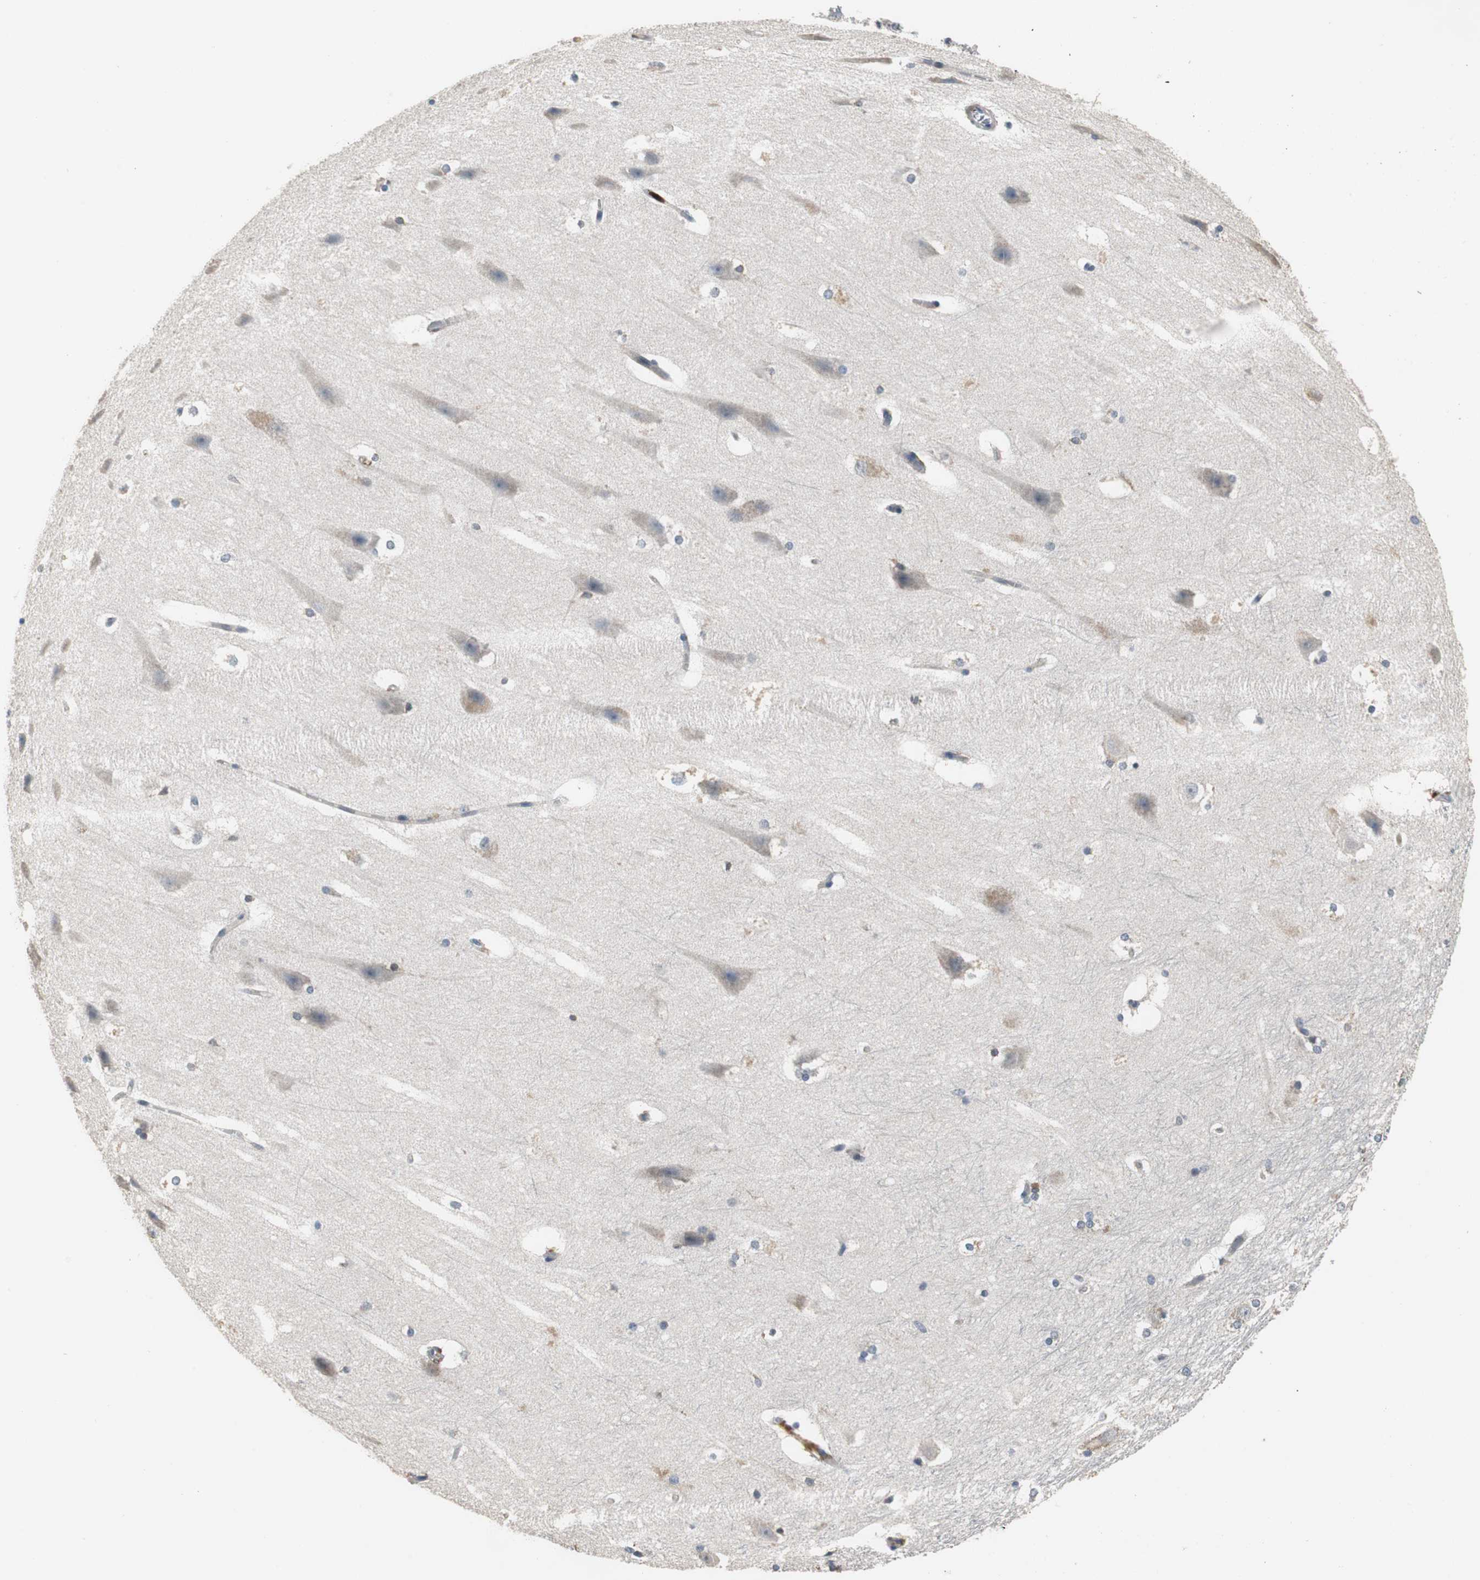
{"staining": {"intensity": "negative", "quantity": "none", "location": "none"}, "tissue": "hippocampus", "cell_type": "Glial cells", "image_type": "normal", "snomed": [{"axis": "morphology", "description": "Normal tissue, NOS"}, {"axis": "topography", "description": "Hippocampus"}], "caption": "This is an IHC micrograph of unremarkable hippocampus. There is no positivity in glial cells.", "gene": "NCF2", "patient": {"sex": "female", "age": 19}}